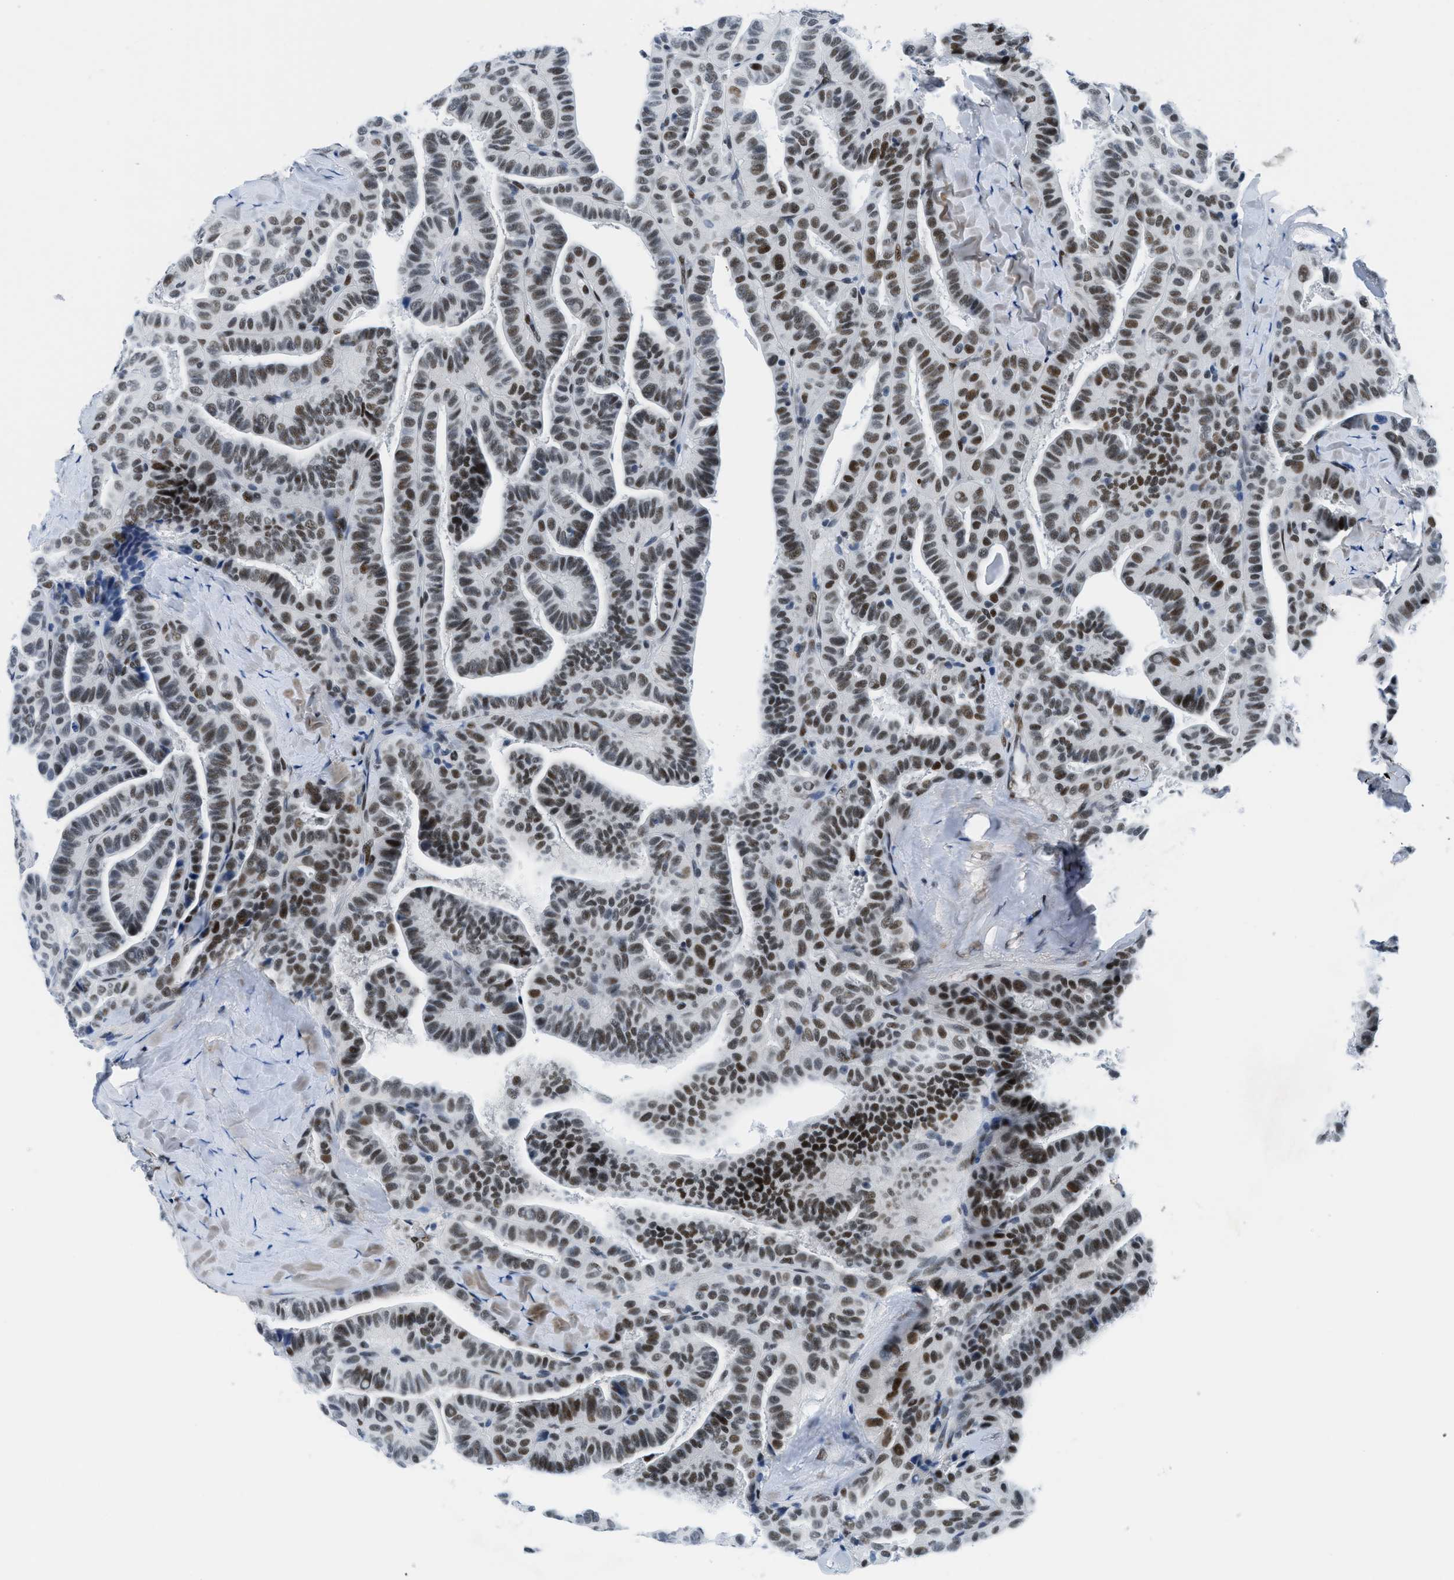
{"staining": {"intensity": "moderate", "quantity": ">75%", "location": "nuclear"}, "tissue": "thyroid cancer", "cell_type": "Tumor cells", "image_type": "cancer", "snomed": [{"axis": "morphology", "description": "Papillary adenocarcinoma, NOS"}, {"axis": "topography", "description": "Thyroid gland"}], "caption": "Protein analysis of thyroid cancer tissue demonstrates moderate nuclear staining in about >75% of tumor cells.", "gene": "SMARCAD1", "patient": {"sex": "male", "age": 77}}